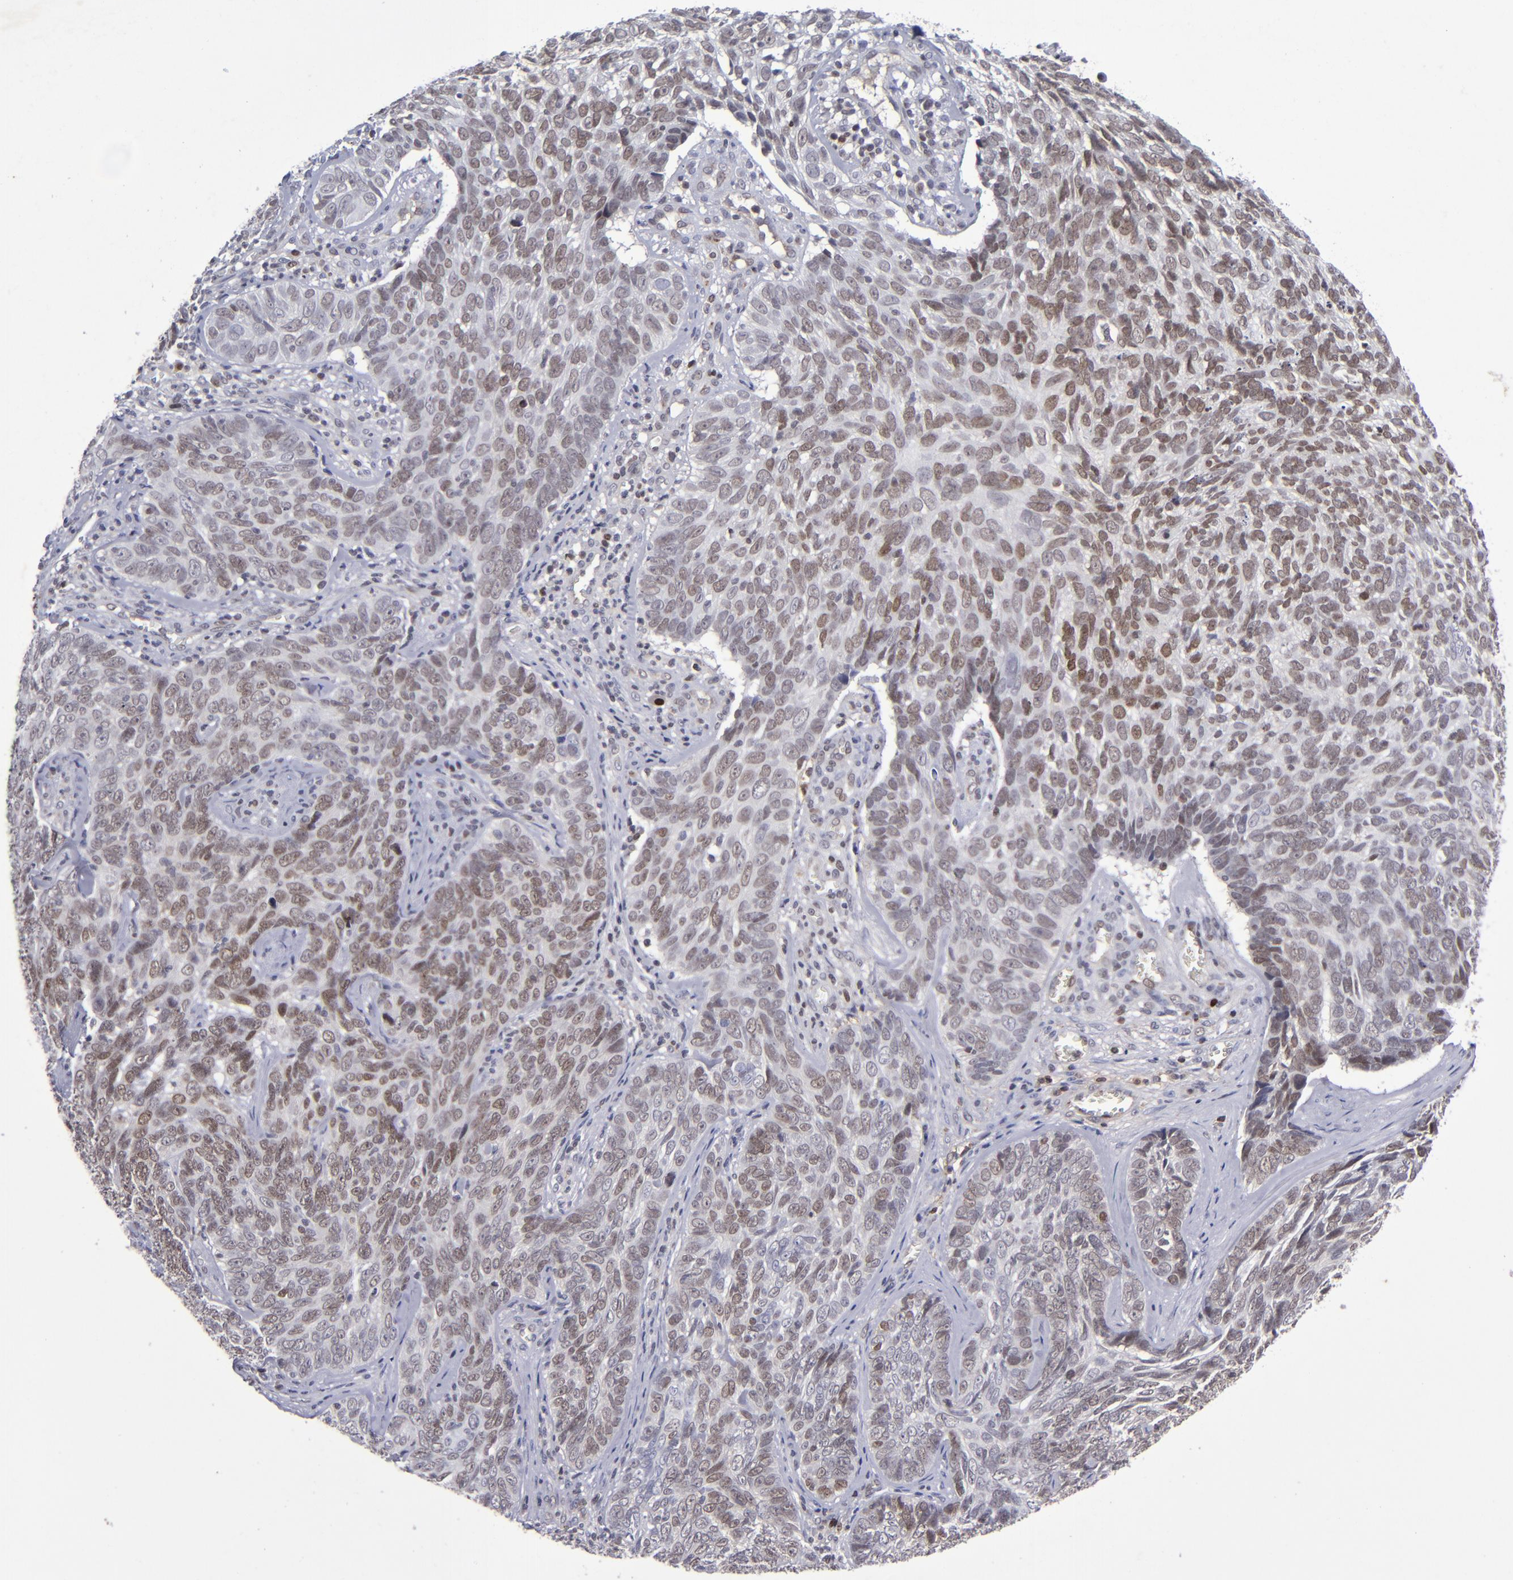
{"staining": {"intensity": "moderate", "quantity": ">75%", "location": "nuclear"}, "tissue": "skin cancer", "cell_type": "Tumor cells", "image_type": "cancer", "snomed": [{"axis": "morphology", "description": "Basal cell carcinoma"}, {"axis": "topography", "description": "Skin"}], "caption": "There is medium levels of moderate nuclear expression in tumor cells of skin cancer (basal cell carcinoma), as demonstrated by immunohistochemical staining (brown color).", "gene": "MGMT", "patient": {"sex": "male", "age": 72}}